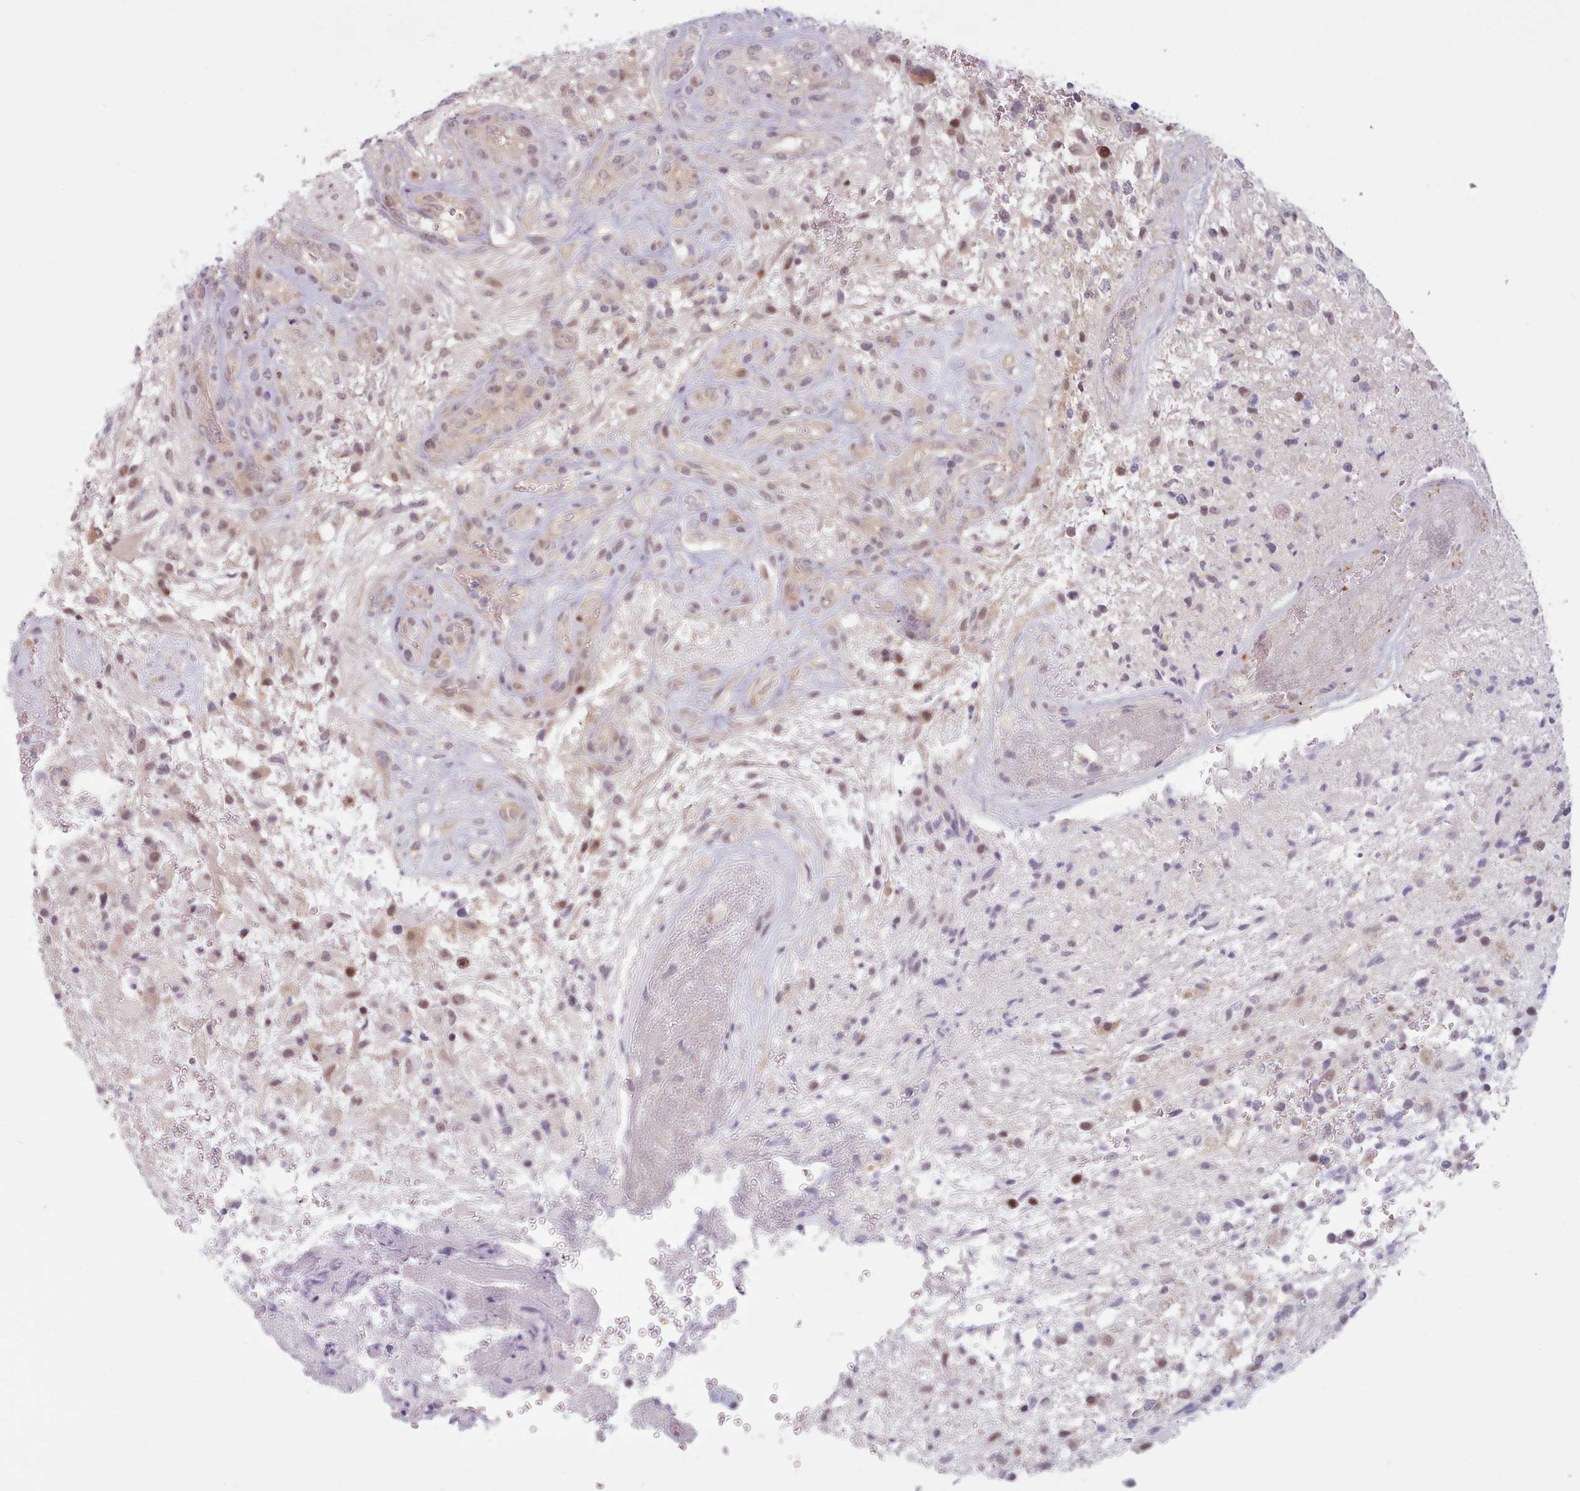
{"staining": {"intensity": "weak", "quantity": "<25%", "location": "cytoplasmic/membranous"}, "tissue": "glioma", "cell_type": "Tumor cells", "image_type": "cancer", "snomed": [{"axis": "morphology", "description": "Glioma, malignant, High grade"}, {"axis": "topography", "description": "Brain"}], "caption": "The immunohistochemistry (IHC) micrograph has no significant expression in tumor cells of malignant glioma (high-grade) tissue.", "gene": "KBTBD7", "patient": {"sex": "male", "age": 56}}